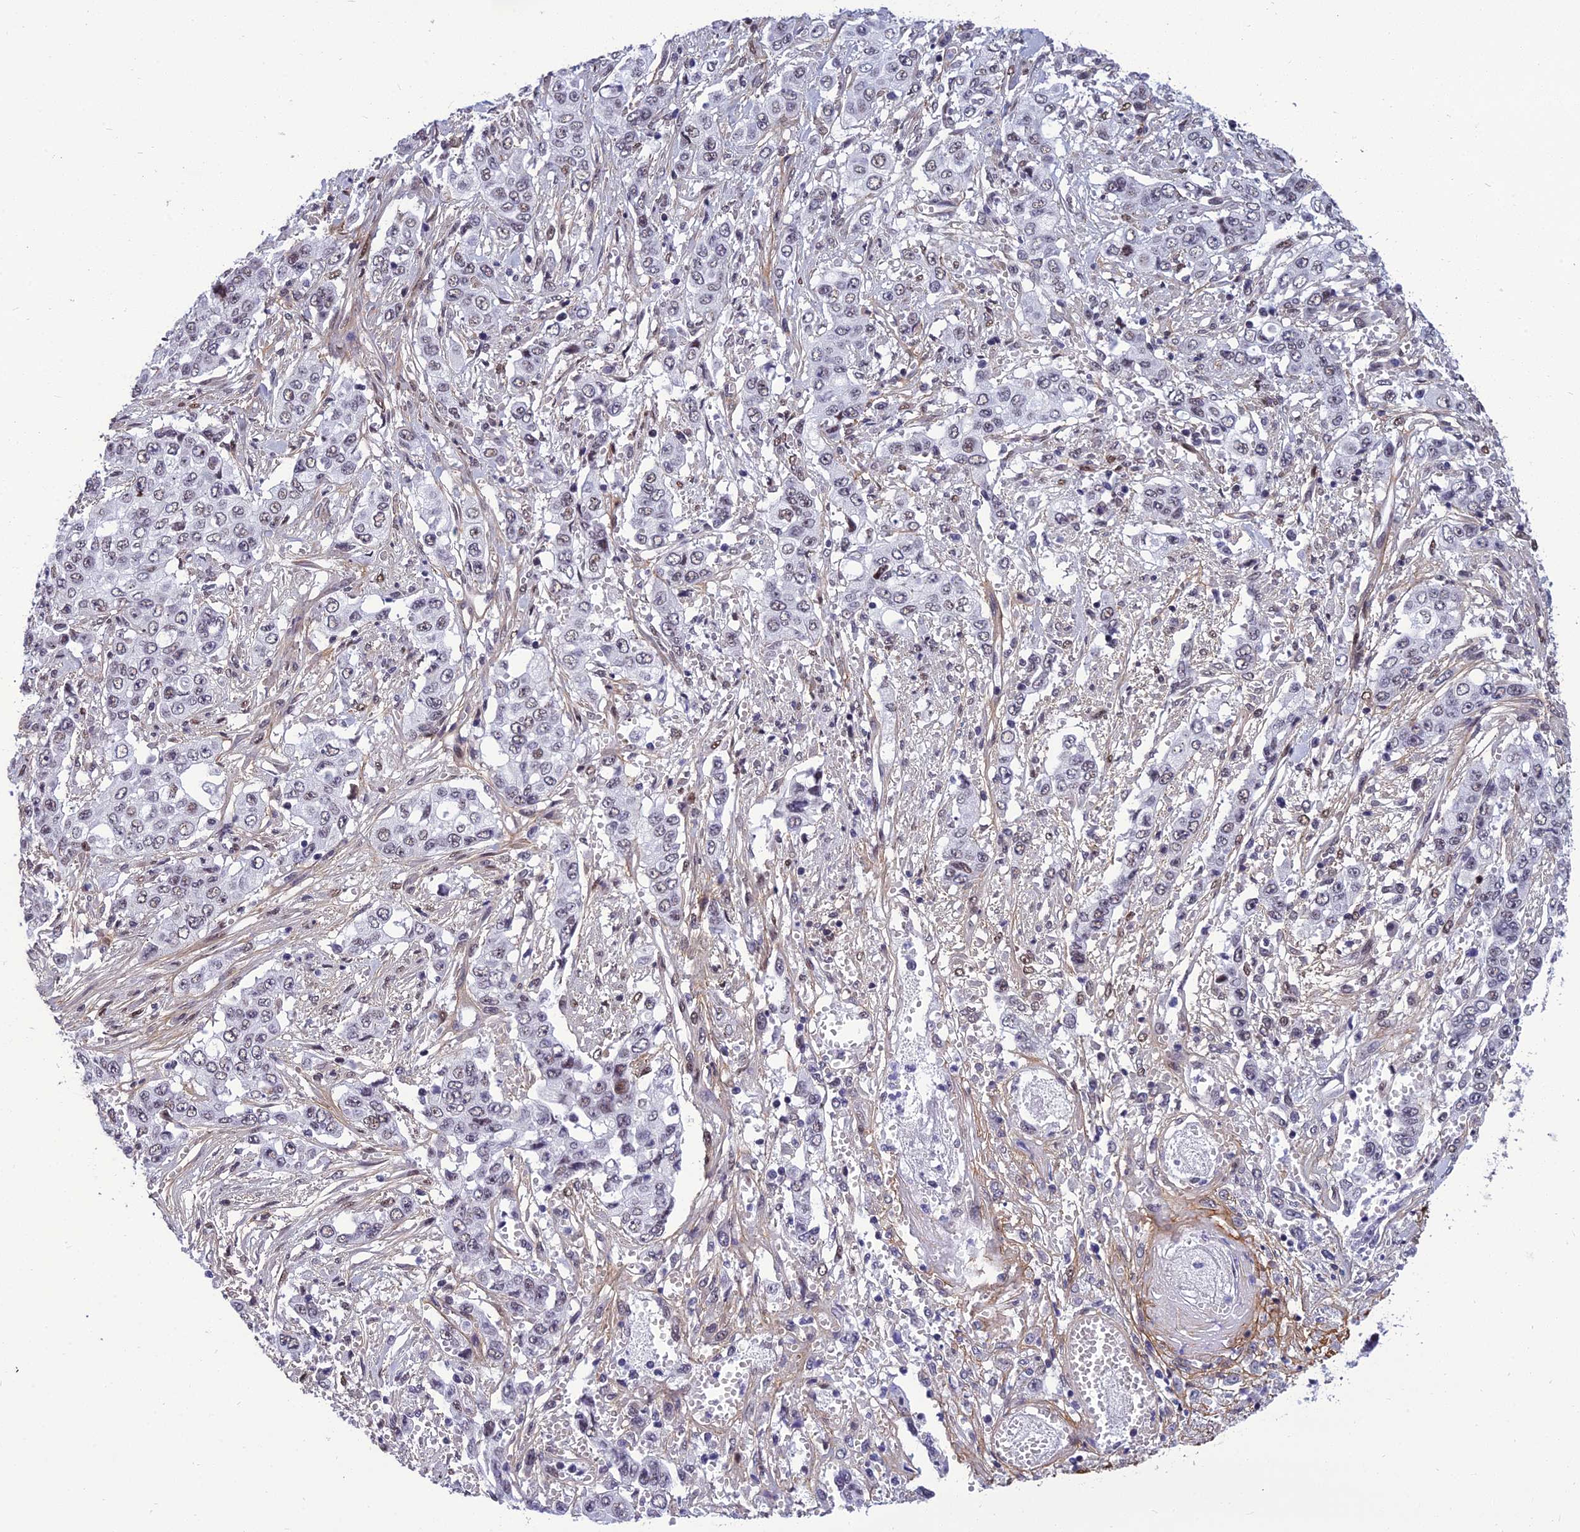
{"staining": {"intensity": "weak", "quantity": "25%-75%", "location": "nuclear"}, "tissue": "stomach cancer", "cell_type": "Tumor cells", "image_type": "cancer", "snomed": [{"axis": "morphology", "description": "Normal tissue, NOS"}, {"axis": "morphology", "description": "Adenocarcinoma, NOS"}, {"axis": "topography", "description": "Stomach"}], "caption": "A low amount of weak nuclear staining is appreciated in approximately 25%-75% of tumor cells in adenocarcinoma (stomach) tissue.", "gene": "RSRC1", "patient": {"sex": "female", "age": 64}}